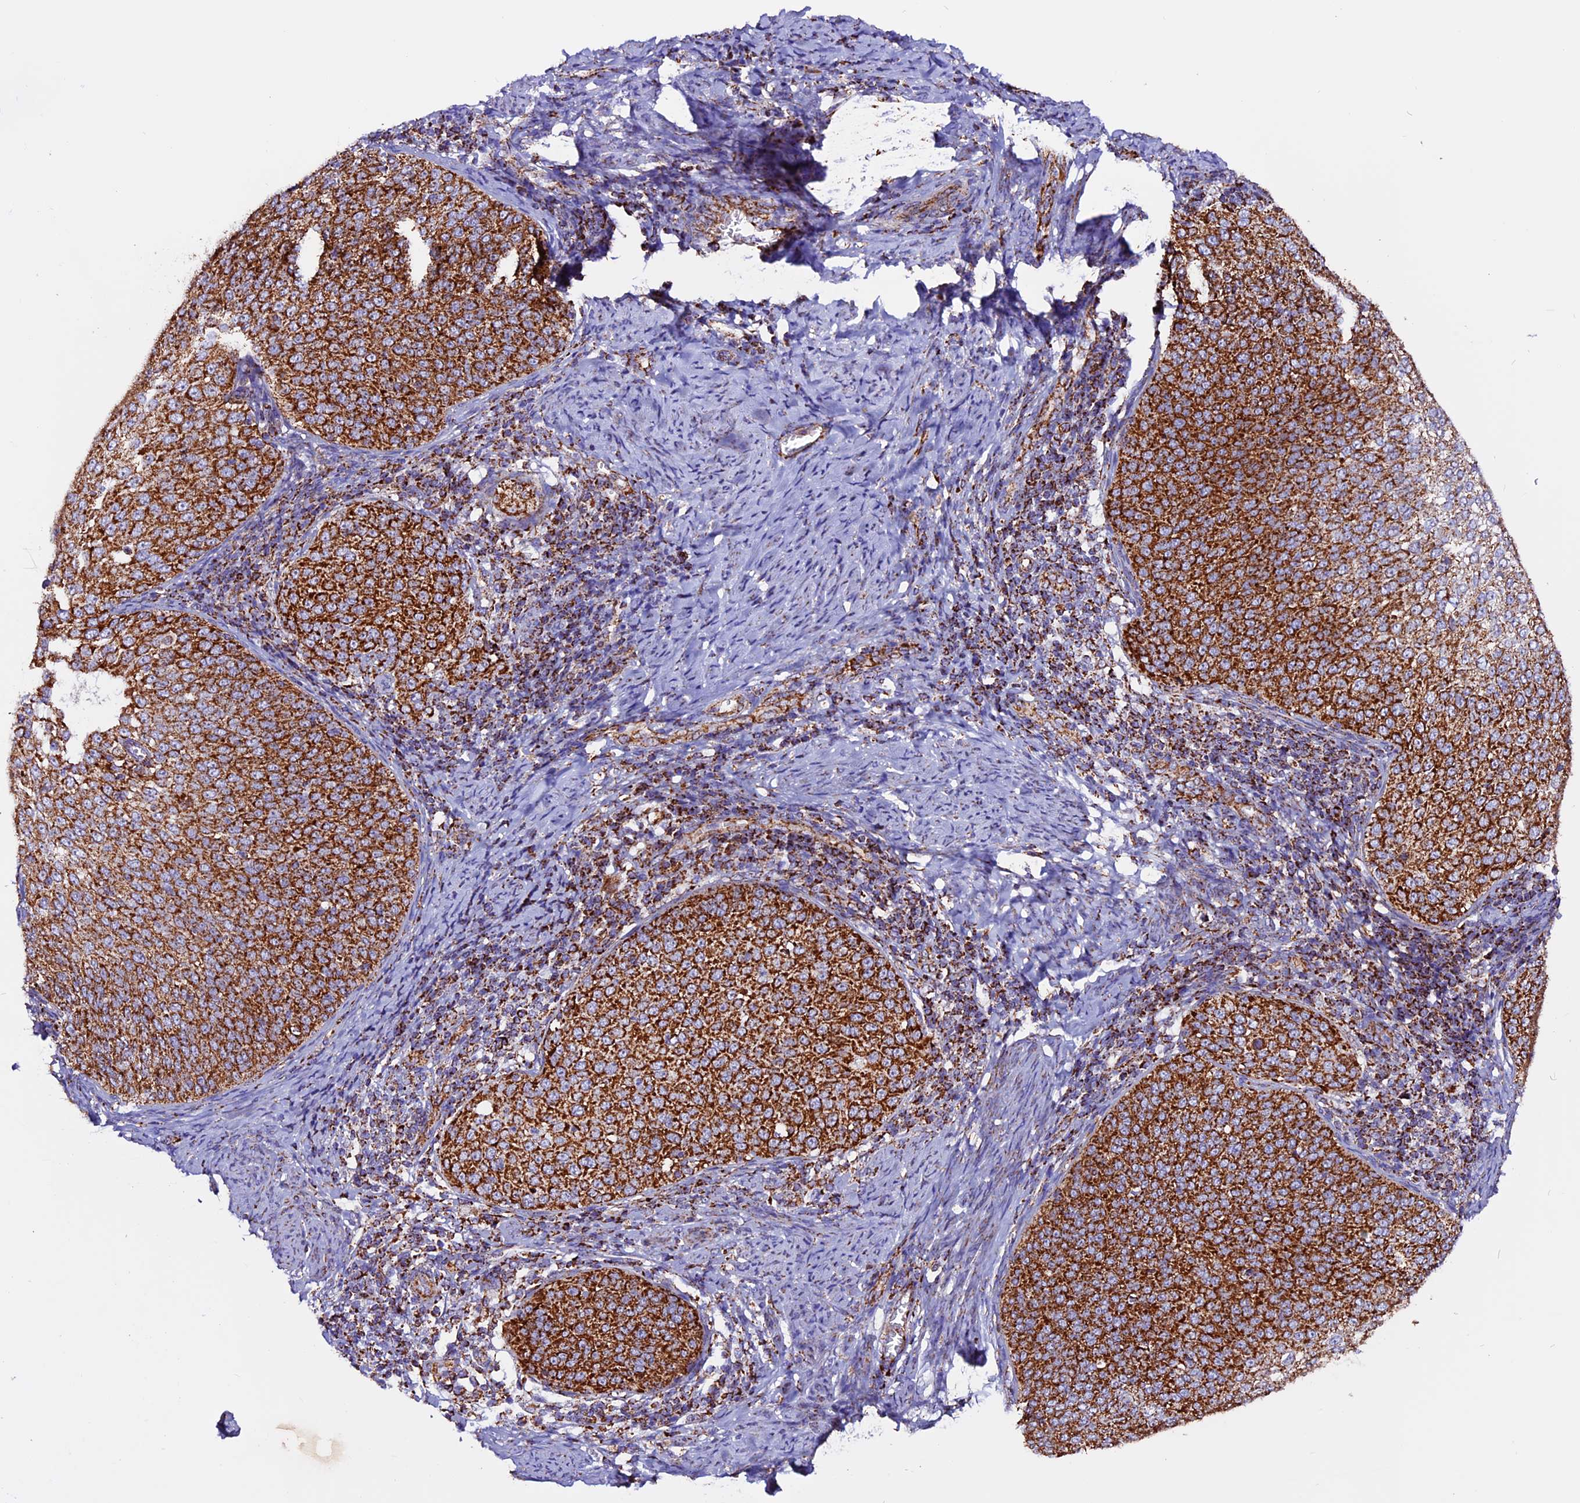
{"staining": {"intensity": "strong", "quantity": ">75%", "location": "cytoplasmic/membranous"}, "tissue": "cervical cancer", "cell_type": "Tumor cells", "image_type": "cancer", "snomed": [{"axis": "morphology", "description": "Squamous cell carcinoma, NOS"}, {"axis": "topography", "description": "Cervix"}], "caption": "A brown stain highlights strong cytoplasmic/membranous staining of a protein in human cervical squamous cell carcinoma tumor cells.", "gene": "CX3CL1", "patient": {"sex": "female", "age": 57}}